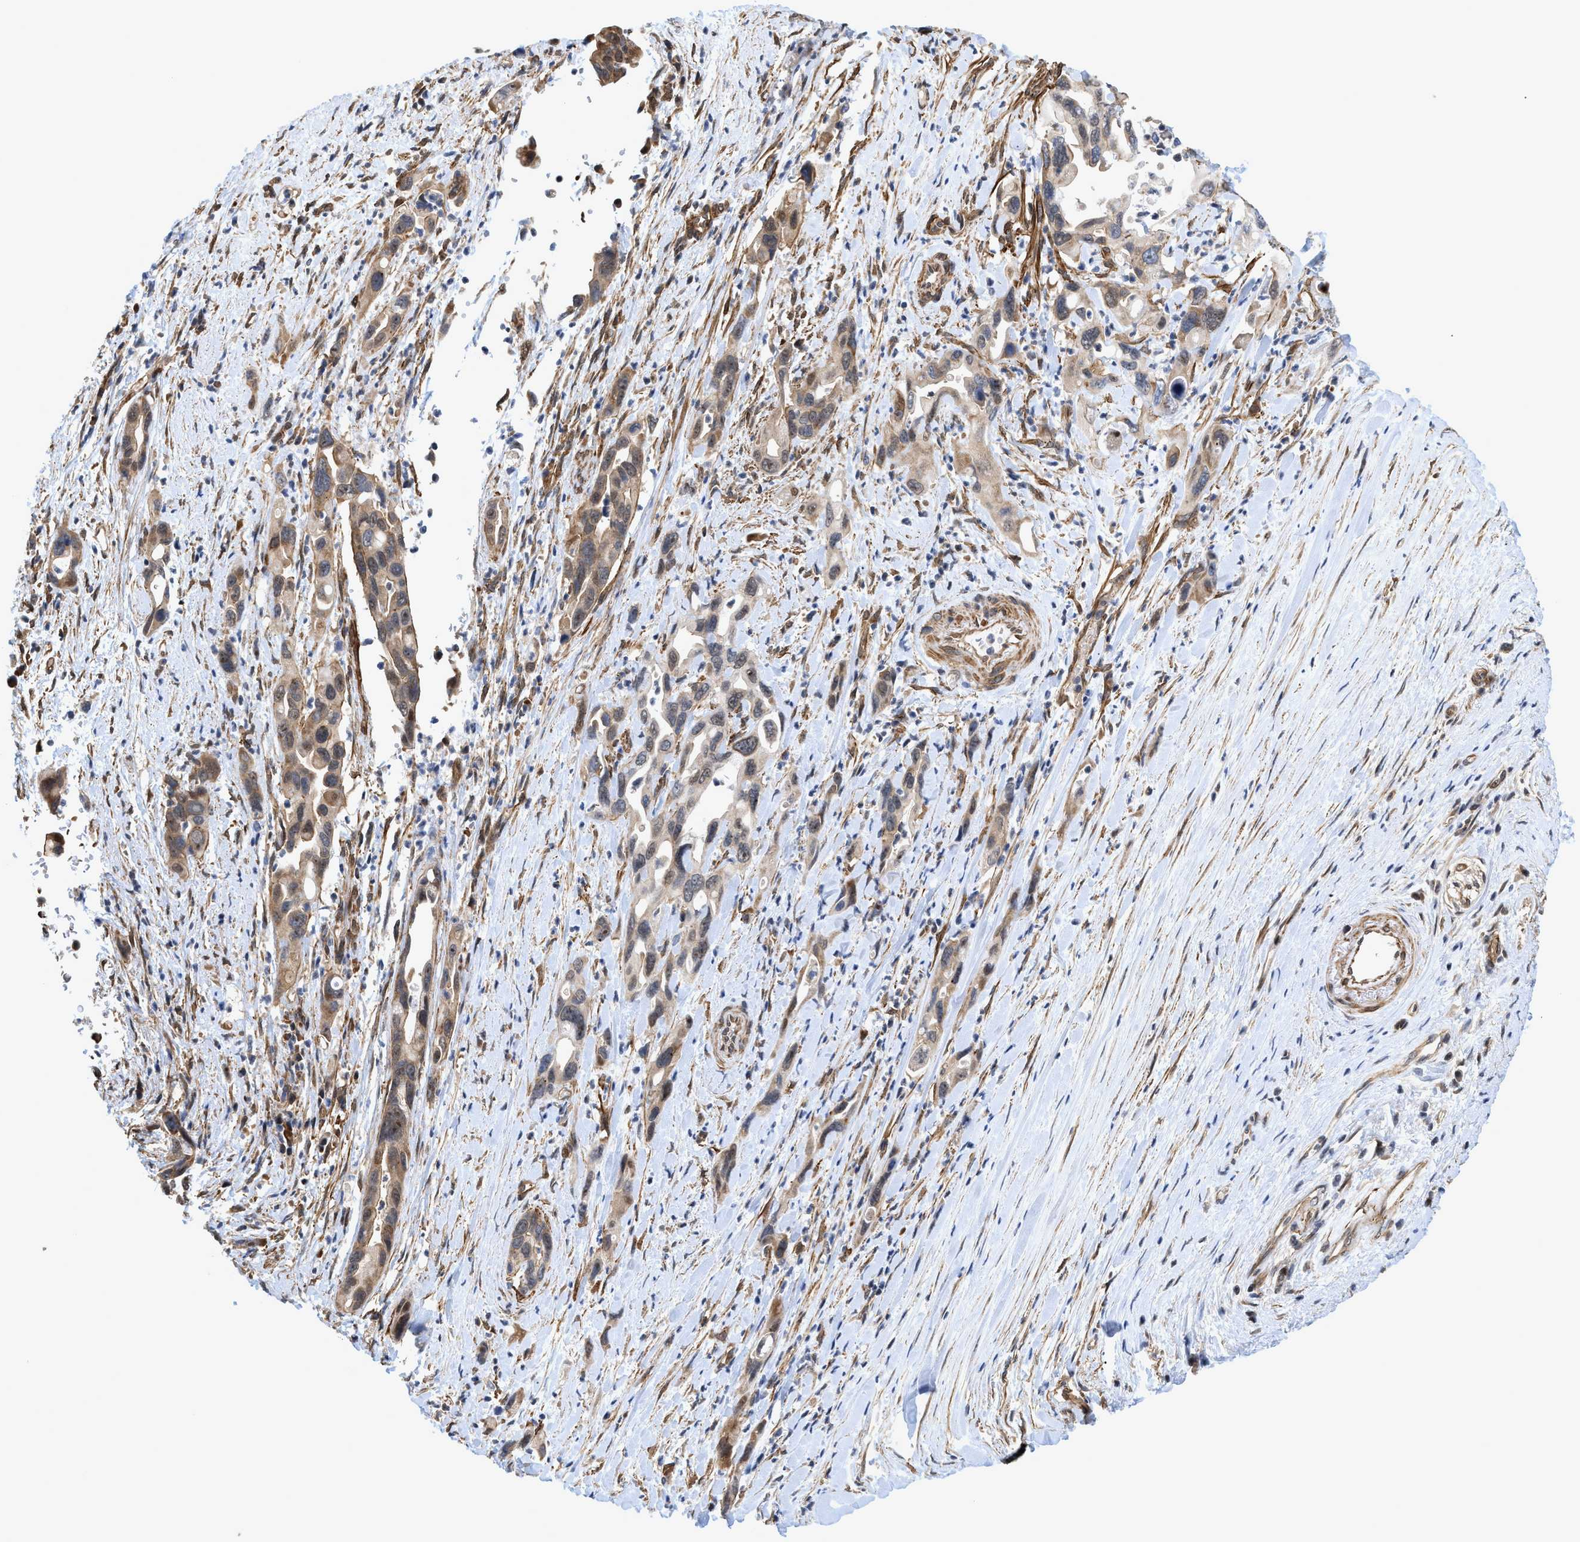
{"staining": {"intensity": "moderate", "quantity": ">75%", "location": "cytoplasmic/membranous"}, "tissue": "pancreatic cancer", "cell_type": "Tumor cells", "image_type": "cancer", "snomed": [{"axis": "morphology", "description": "Adenocarcinoma, NOS"}, {"axis": "topography", "description": "Pancreas"}], "caption": "Pancreatic adenocarcinoma stained with DAB immunohistochemistry reveals medium levels of moderate cytoplasmic/membranous positivity in about >75% of tumor cells.", "gene": "GPRASP2", "patient": {"sex": "female", "age": 70}}